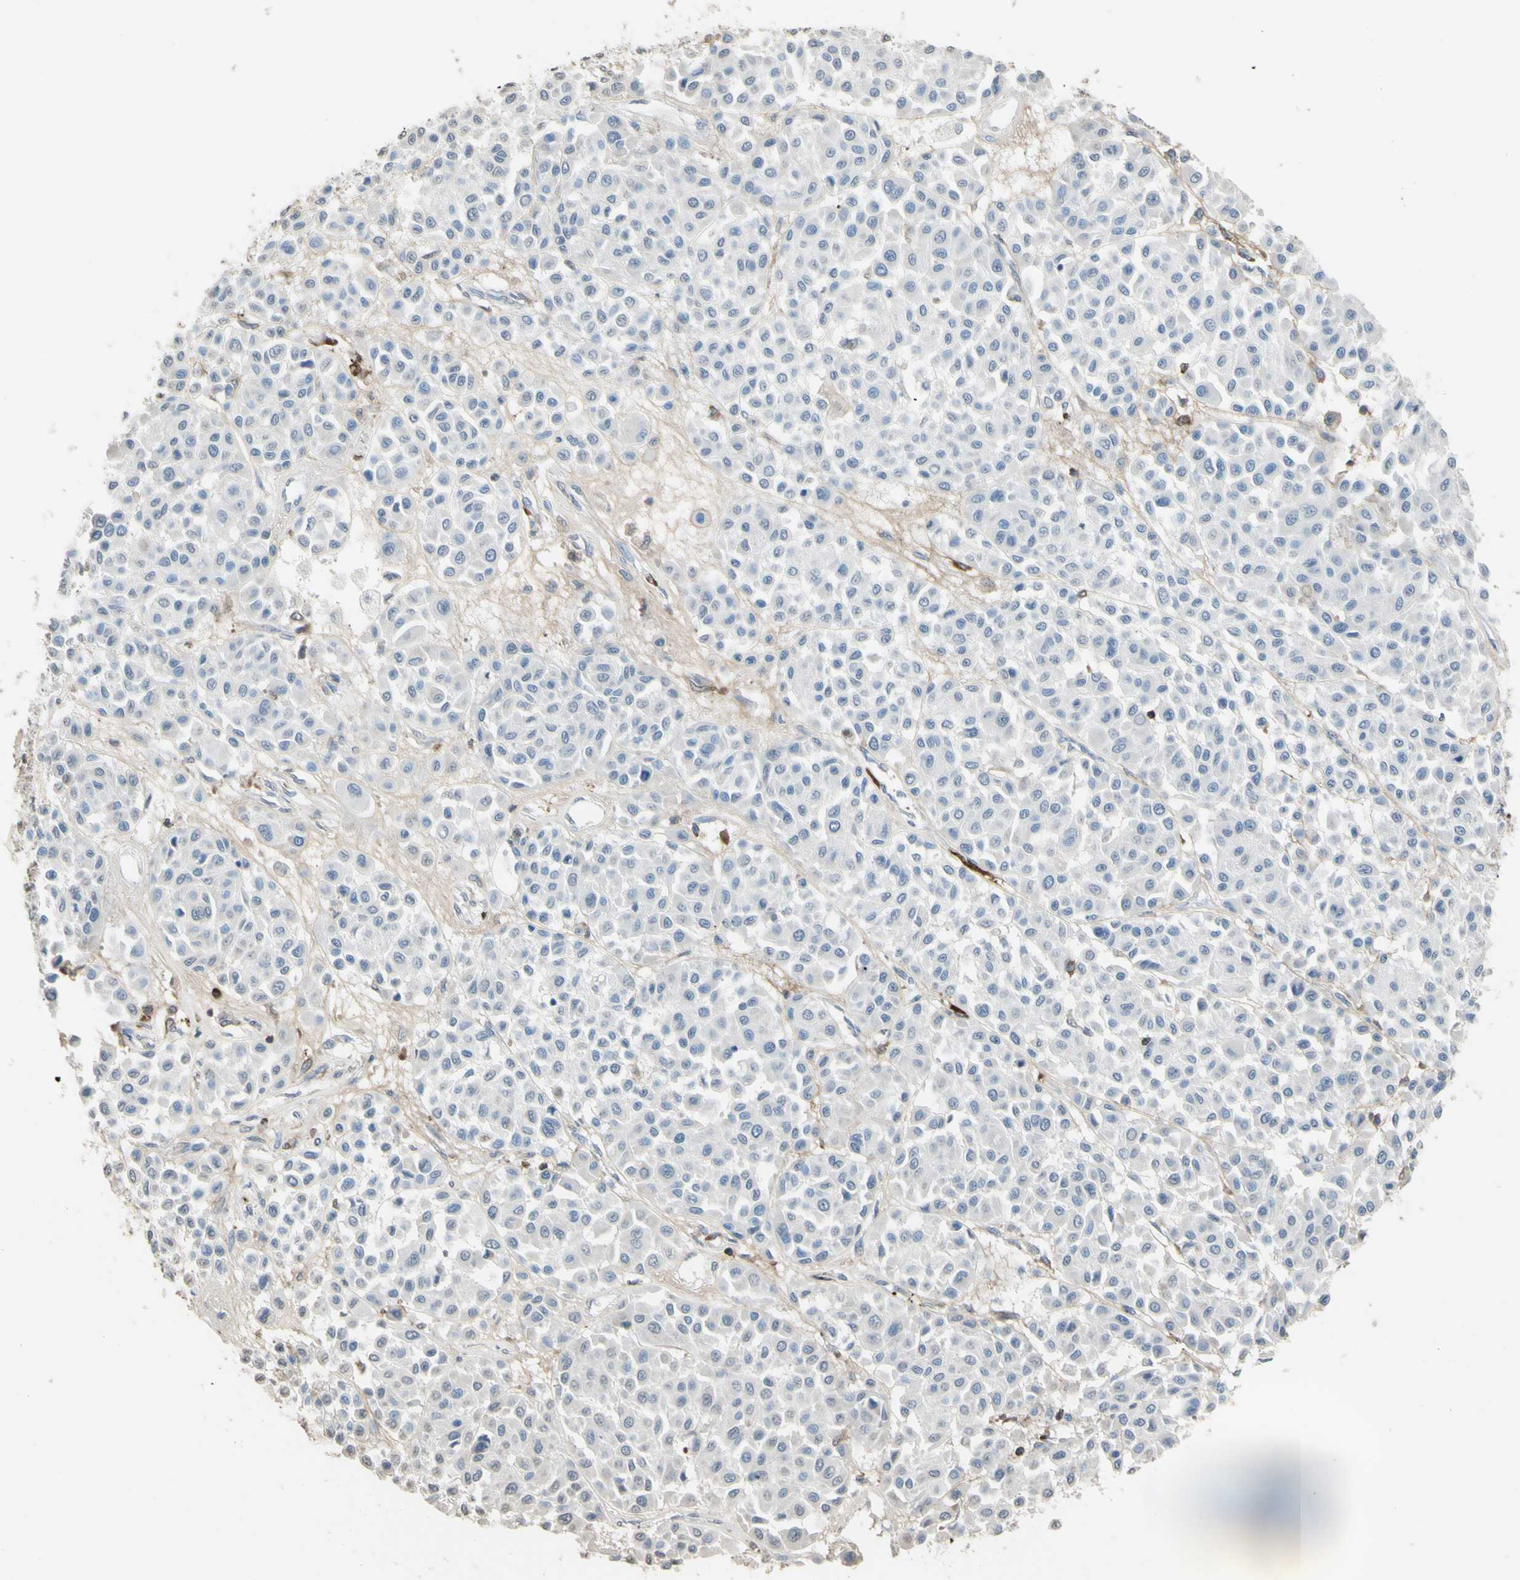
{"staining": {"intensity": "negative", "quantity": "none", "location": "none"}, "tissue": "melanoma", "cell_type": "Tumor cells", "image_type": "cancer", "snomed": [{"axis": "morphology", "description": "Malignant melanoma, Metastatic site"}, {"axis": "topography", "description": "Soft tissue"}], "caption": "An immunohistochemistry image of melanoma is shown. There is no staining in tumor cells of melanoma.", "gene": "PSTPIP1", "patient": {"sex": "male", "age": 41}}